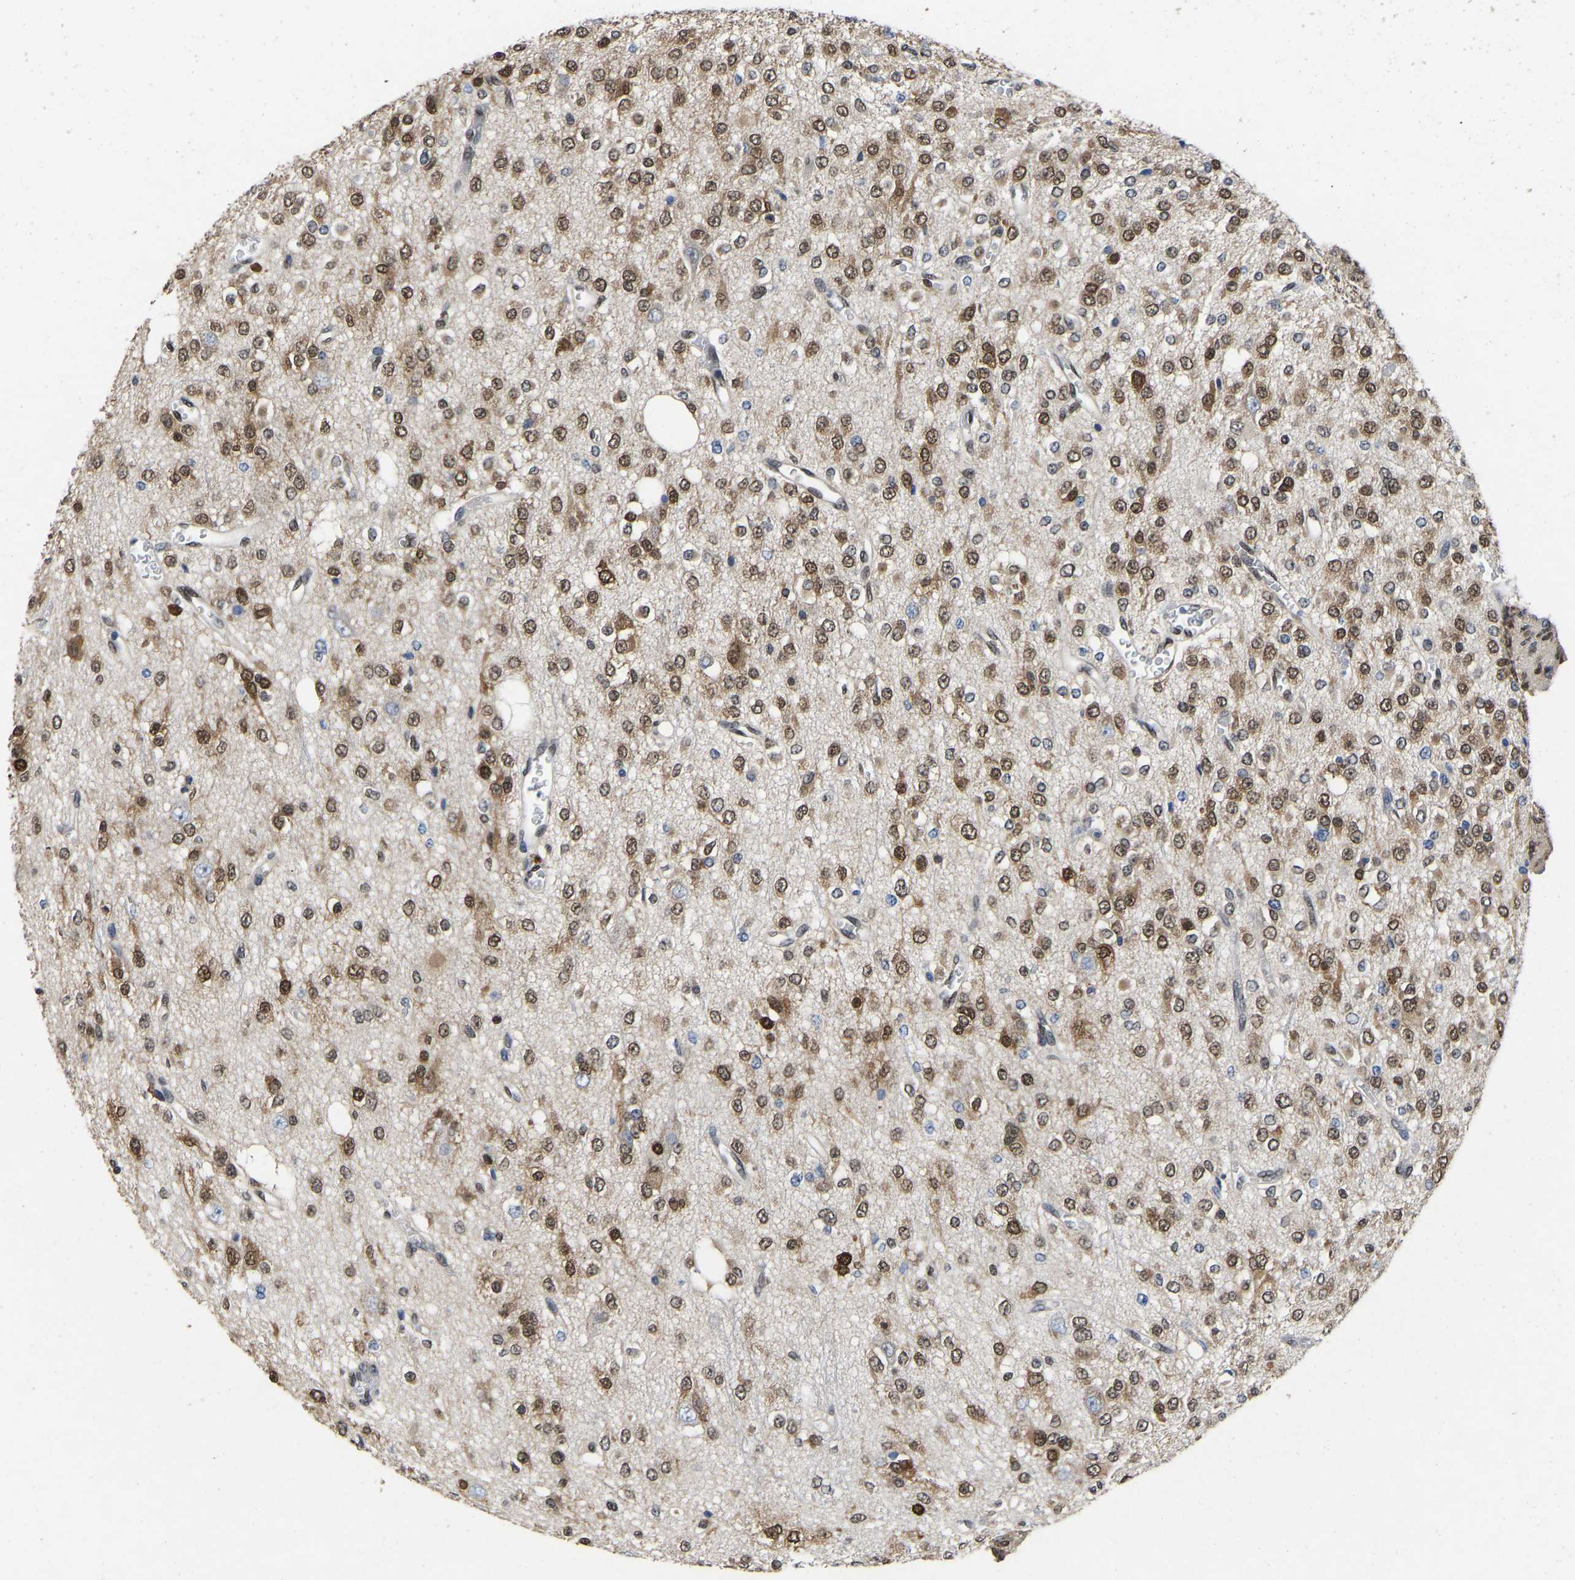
{"staining": {"intensity": "moderate", "quantity": ">75%", "location": "nuclear"}, "tissue": "glioma", "cell_type": "Tumor cells", "image_type": "cancer", "snomed": [{"axis": "morphology", "description": "Glioma, malignant, Low grade"}, {"axis": "topography", "description": "Brain"}], "caption": "Tumor cells show medium levels of moderate nuclear positivity in about >75% of cells in human malignant glioma (low-grade). (DAB (3,3'-diaminobenzidine) = brown stain, brightfield microscopy at high magnification).", "gene": "QKI", "patient": {"sex": "male", "age": 38}}